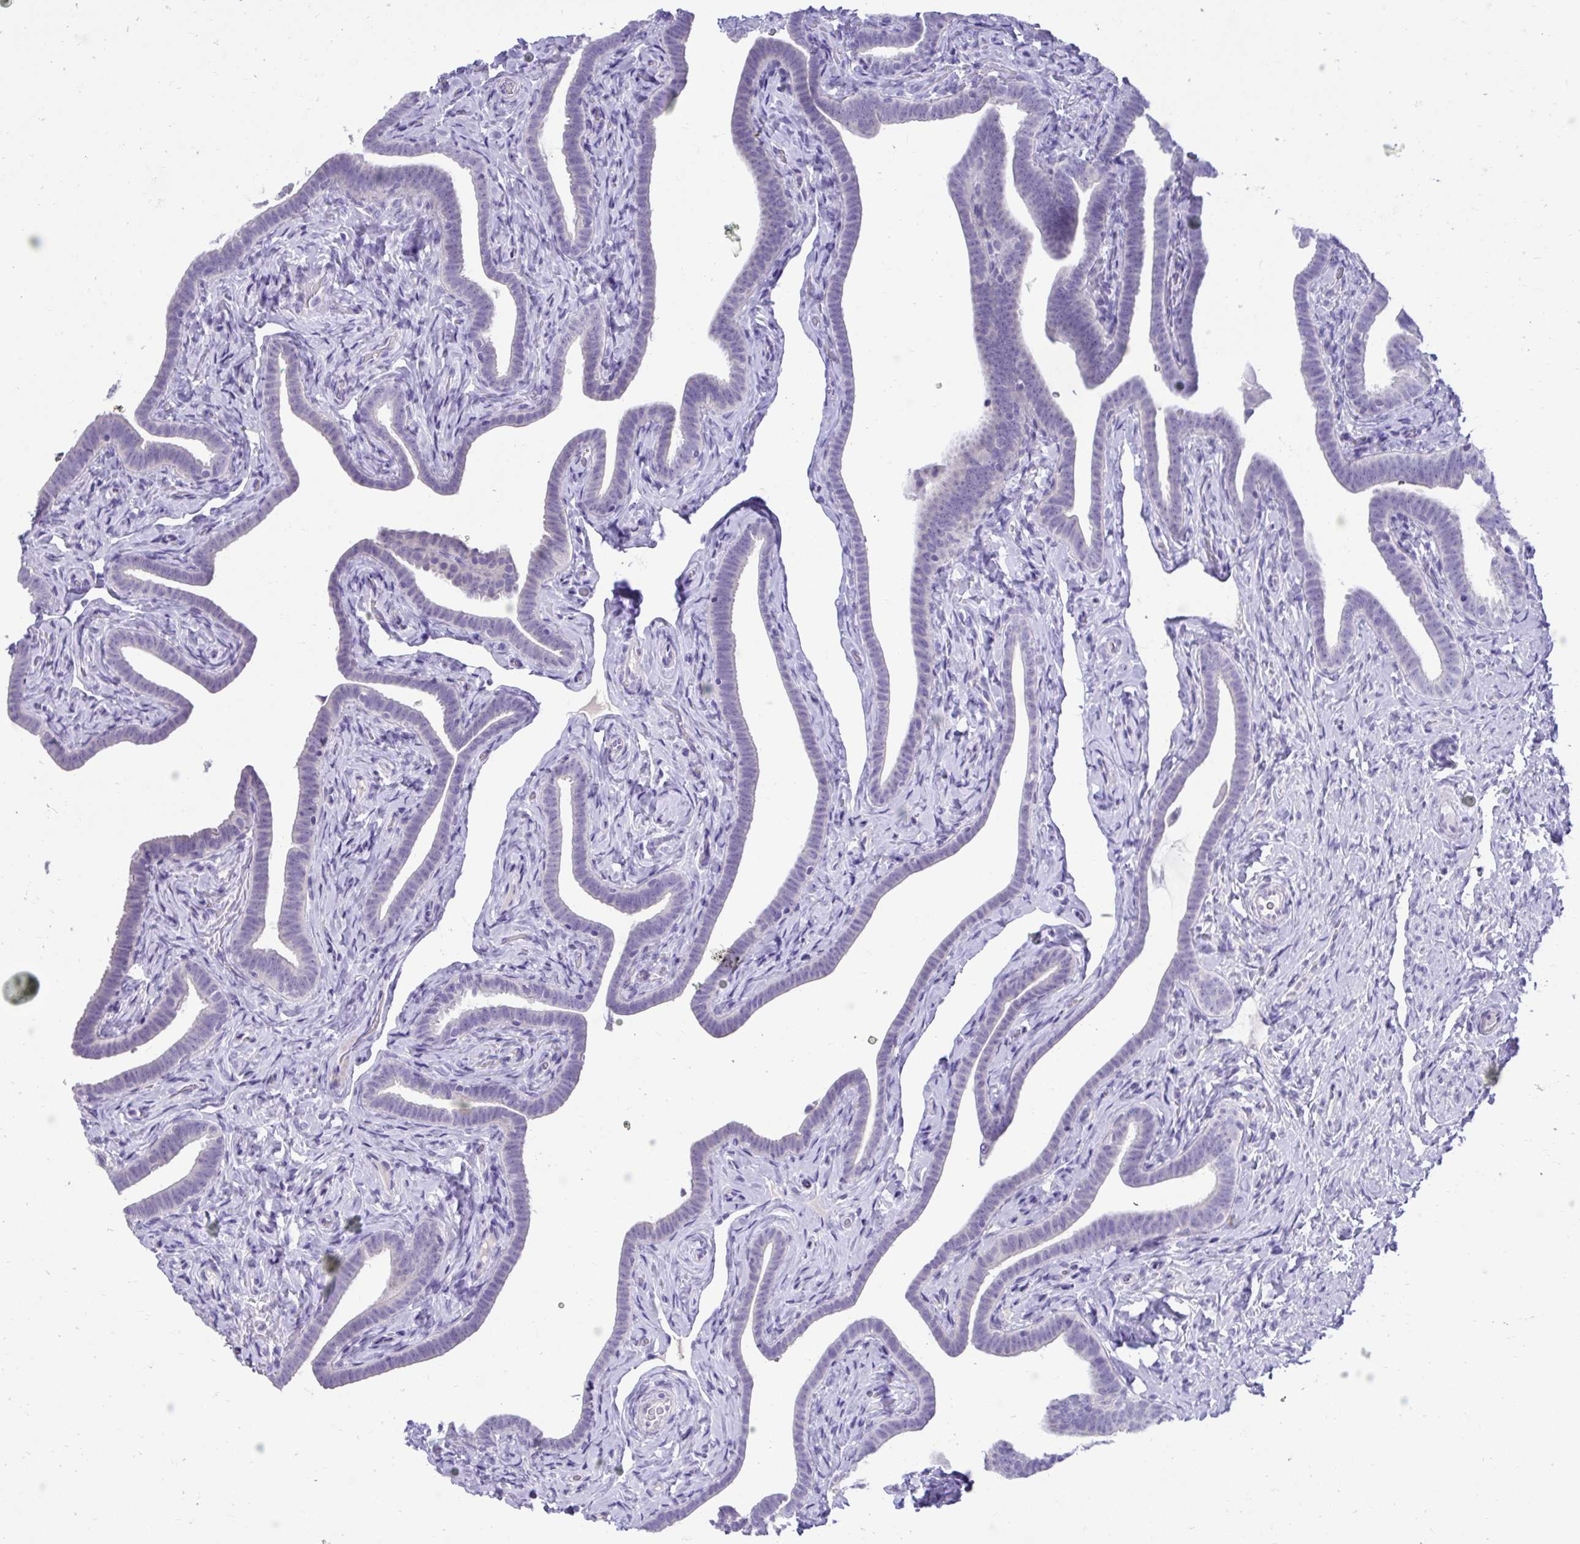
{"staining": {"intensity": "negative", "quantity": "none", "location": "none"}, "tissue": "fallopian tube", "cell_type": "Glandular cells", "image_type": "normal", "snomed": [{"axis": "morphology", "description": "Normal tissue, NOS"}, {"axis": "topography", "description": "Fallopian tube"}], "caption": "This histopathology image is of normal fallopian tube stained with immunohistochemistry to label a protein in brown with the nuclei are counter-stained blue. There is no expression in glandular cells.", "gene": "TMCO5A", "patient": {"sex": "female", "age": 69}}